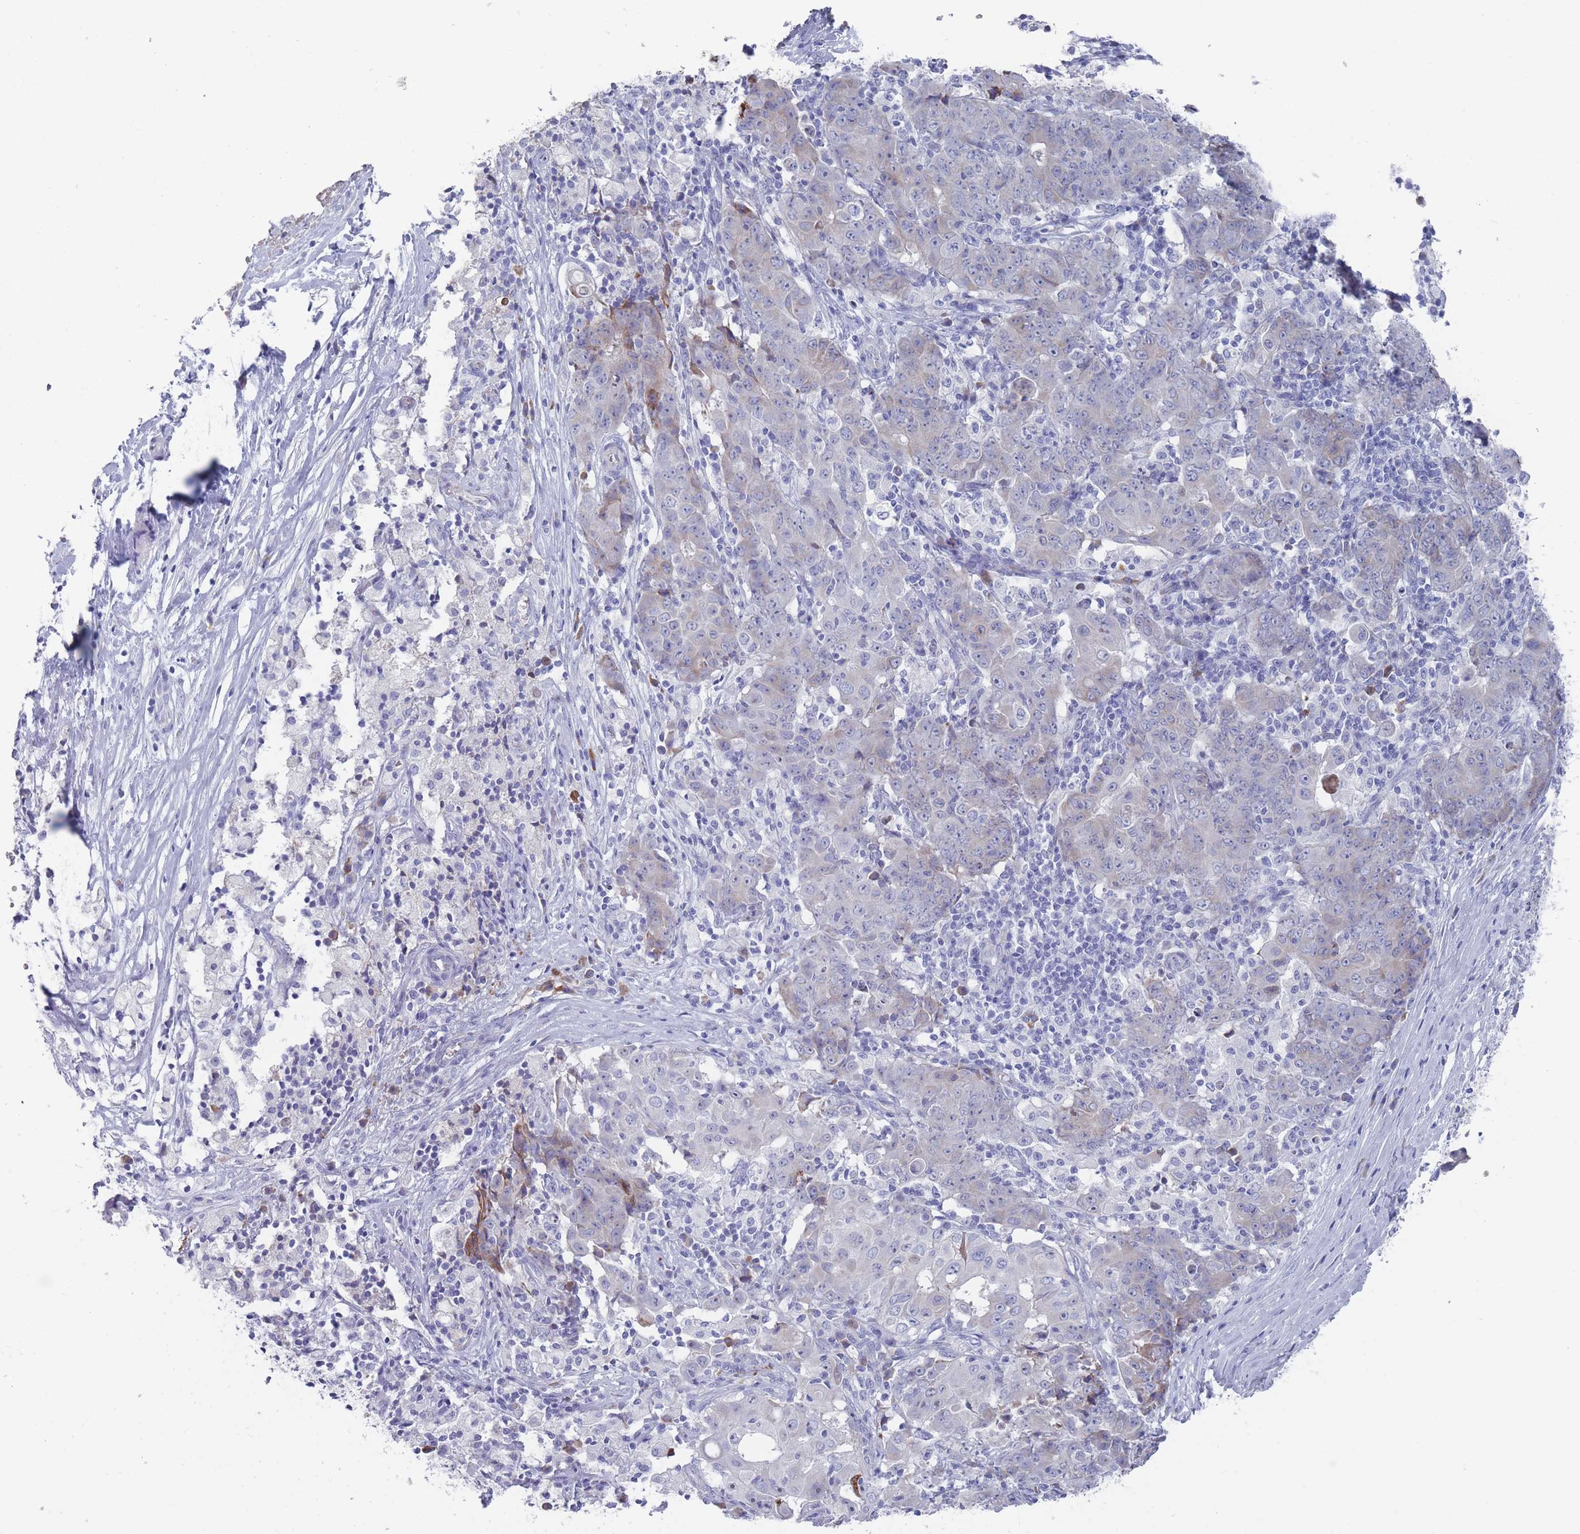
{"staining": {"intensity": "negative", "quantity": "none", "location": "none"}, "tissue": "ovarian cancer", "cell_type": "Tumor cells", "image_type": "cancer", "snomed": [{"axis": "morphology", "description": "Carcinoma, endometroid"}, {"axis": "topography", "description": "Ovary"}], "caption": "High magnification brightfield microscopy of ovarian endometroid carcinoma stained with DAB (brown) and counterstained with hematoxylin (blue): tumor cells show no significant expression.", "gene": "ST8SIA5", "patient": {"sex": "female", "age": 42}}